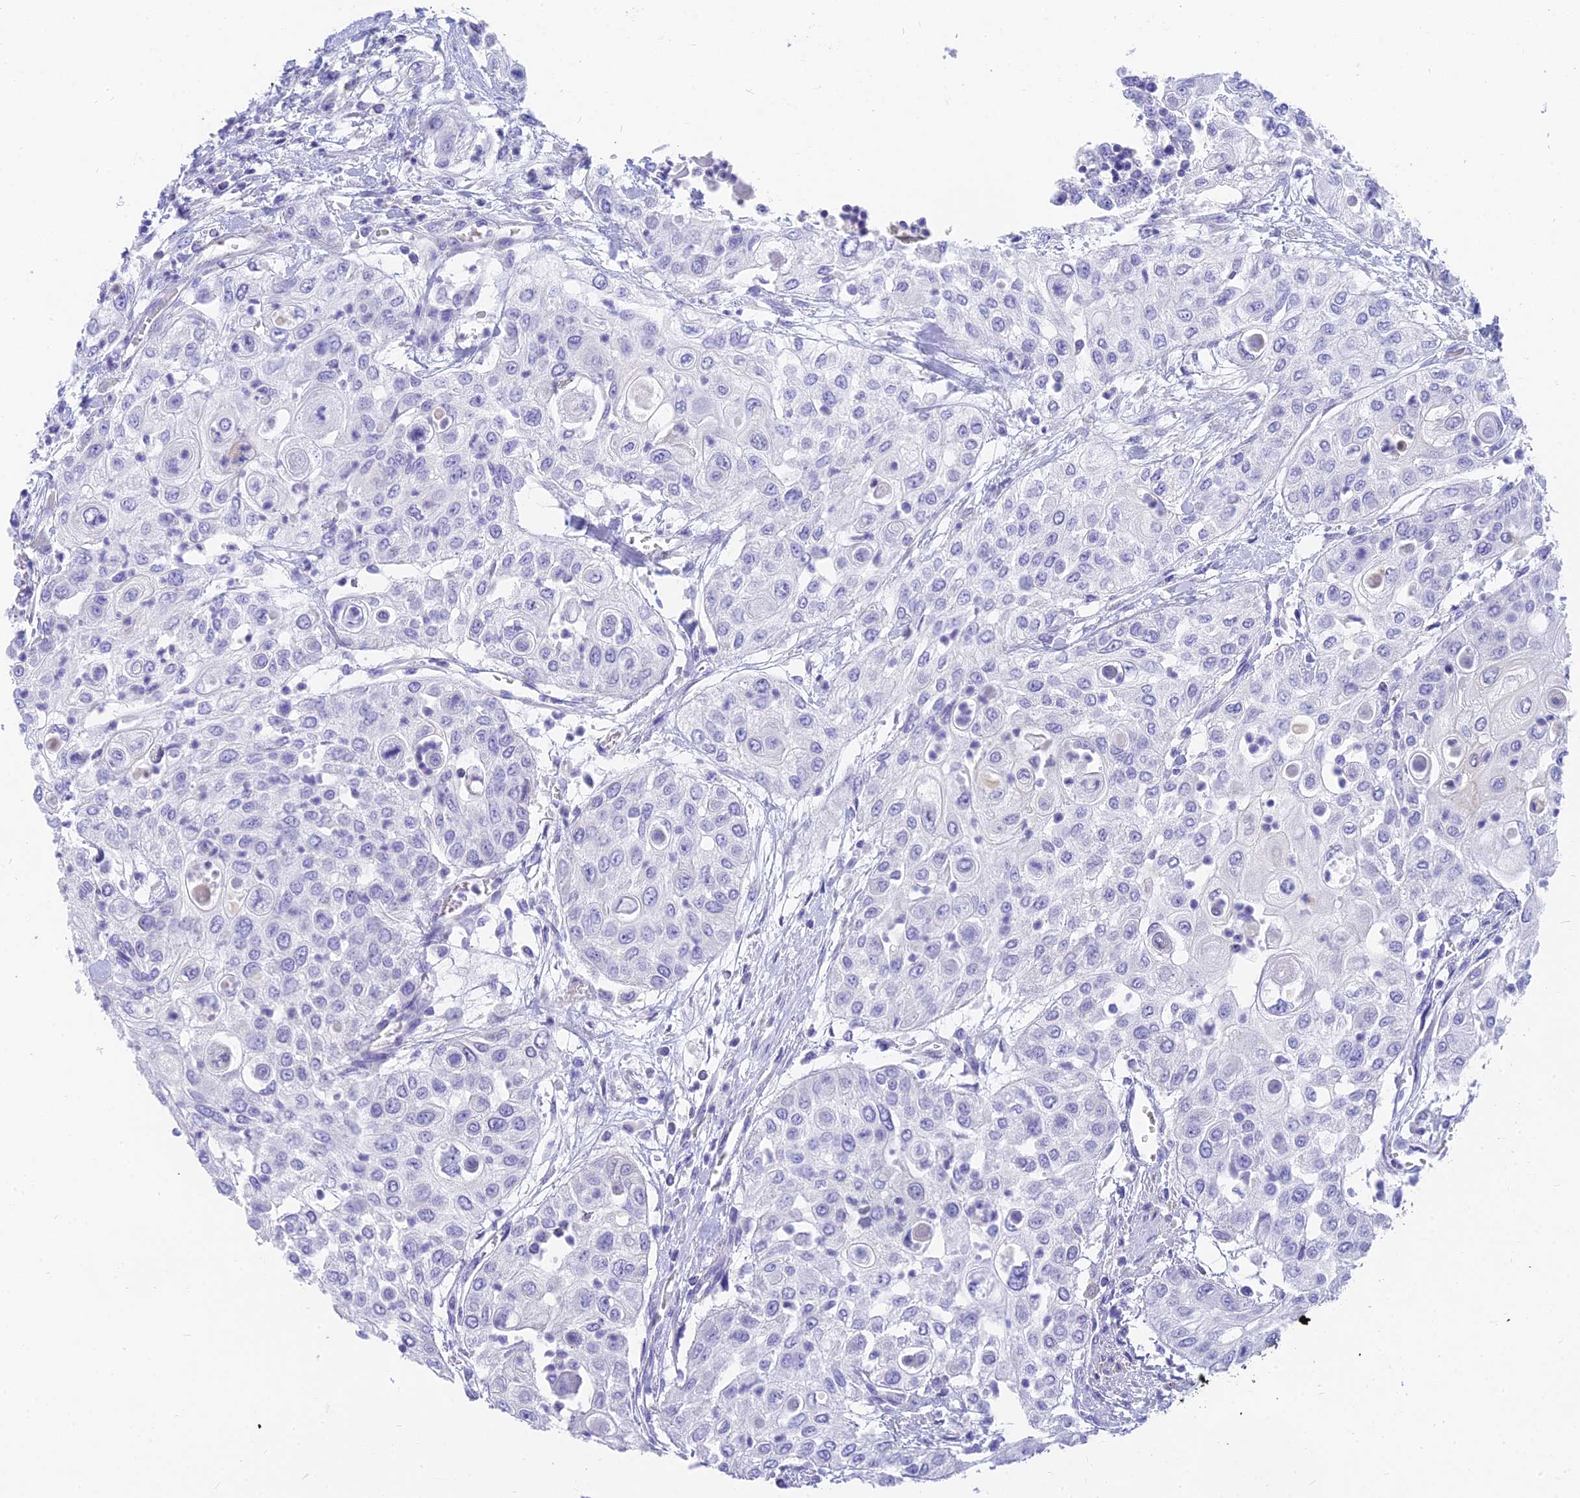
{"staining": {"intensity": "negative", "quantity": "none", "location": "none"}, "tissue": "urothelial cancer", "cell_type": "Tumor cells", "image_type": "cancer", "snomed": [{"axis": "morphology", "description": "Urothelial carcinoma, High grade"}, {"axis": "topography", "description": "Urinary bladder"}], "caption": "Immunohistochemistry (IHC) histopathology image of neoplastic tissue: human urothelial carcinoma (high-grade) stained with DAB displays no significant protein positivity in tumor cells. (IHC, brightfield microscopy, high magnification).", "gene": "SLC36A2", "patient": {"sex": "female", "age": 79}}